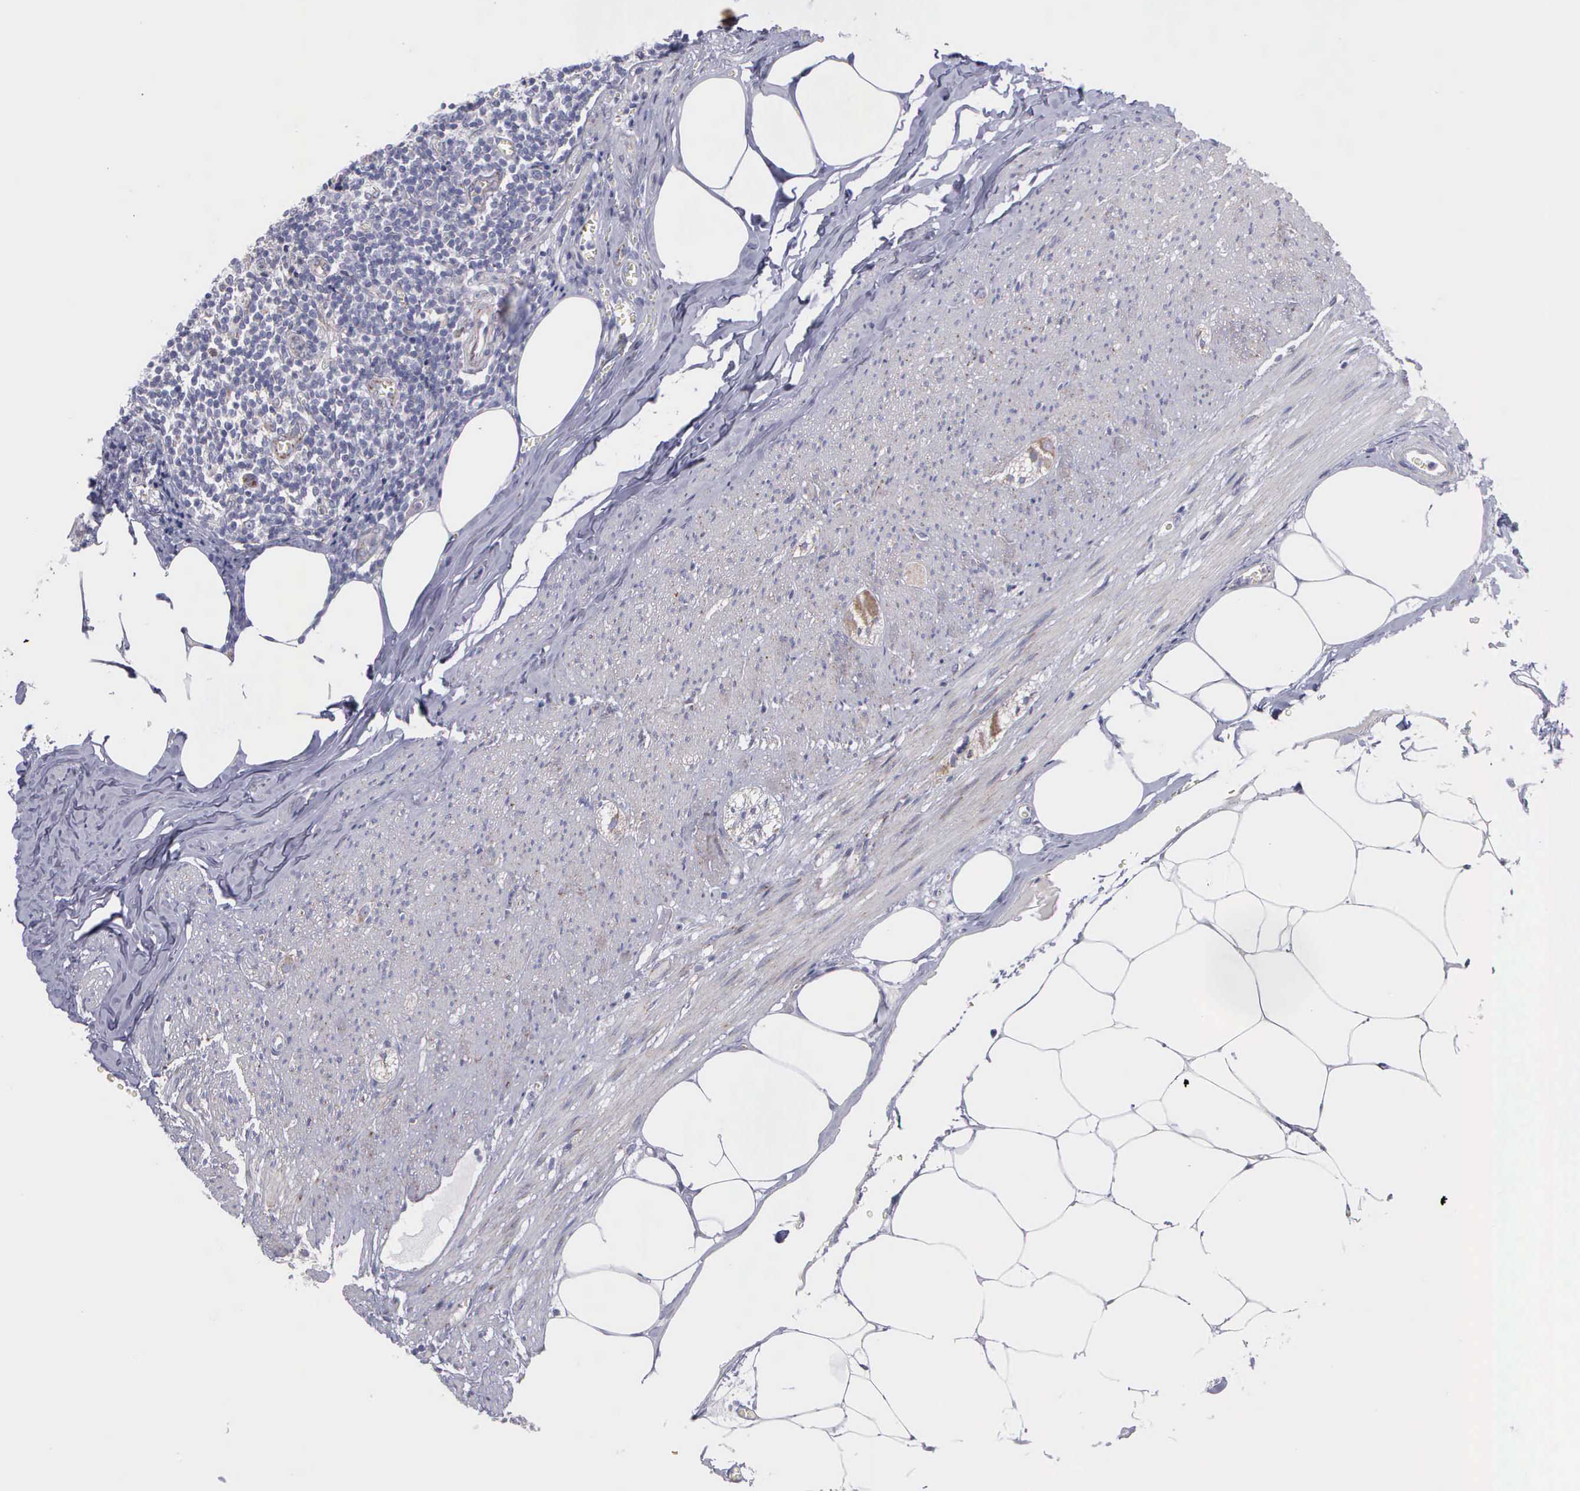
{"staining": {"intensity": "moderate", "quantity": ">75%", "location": "cytoplasmic/membranous"}, "tissue": "appendix", "cell_type": "Glandular cells", "image_type": "normal", "snomed": [{"axis": "morphology", "description": "Normal tissue, NOS"}, {"axis": "topography", "description": "Appendix"}], "caption": "Immunohistochemistry (IHC) photomicrograph of normal appendix: human appendix stained using IHC reveals medium levels of moderate protein expression localized specifically in the cytoplasmic/membranous of glandular cells, appearing as a cytoplasmic/membranous brown color.", "gene": "SYNJ2BP", "patient": {"sex": "female", "age": 36}}